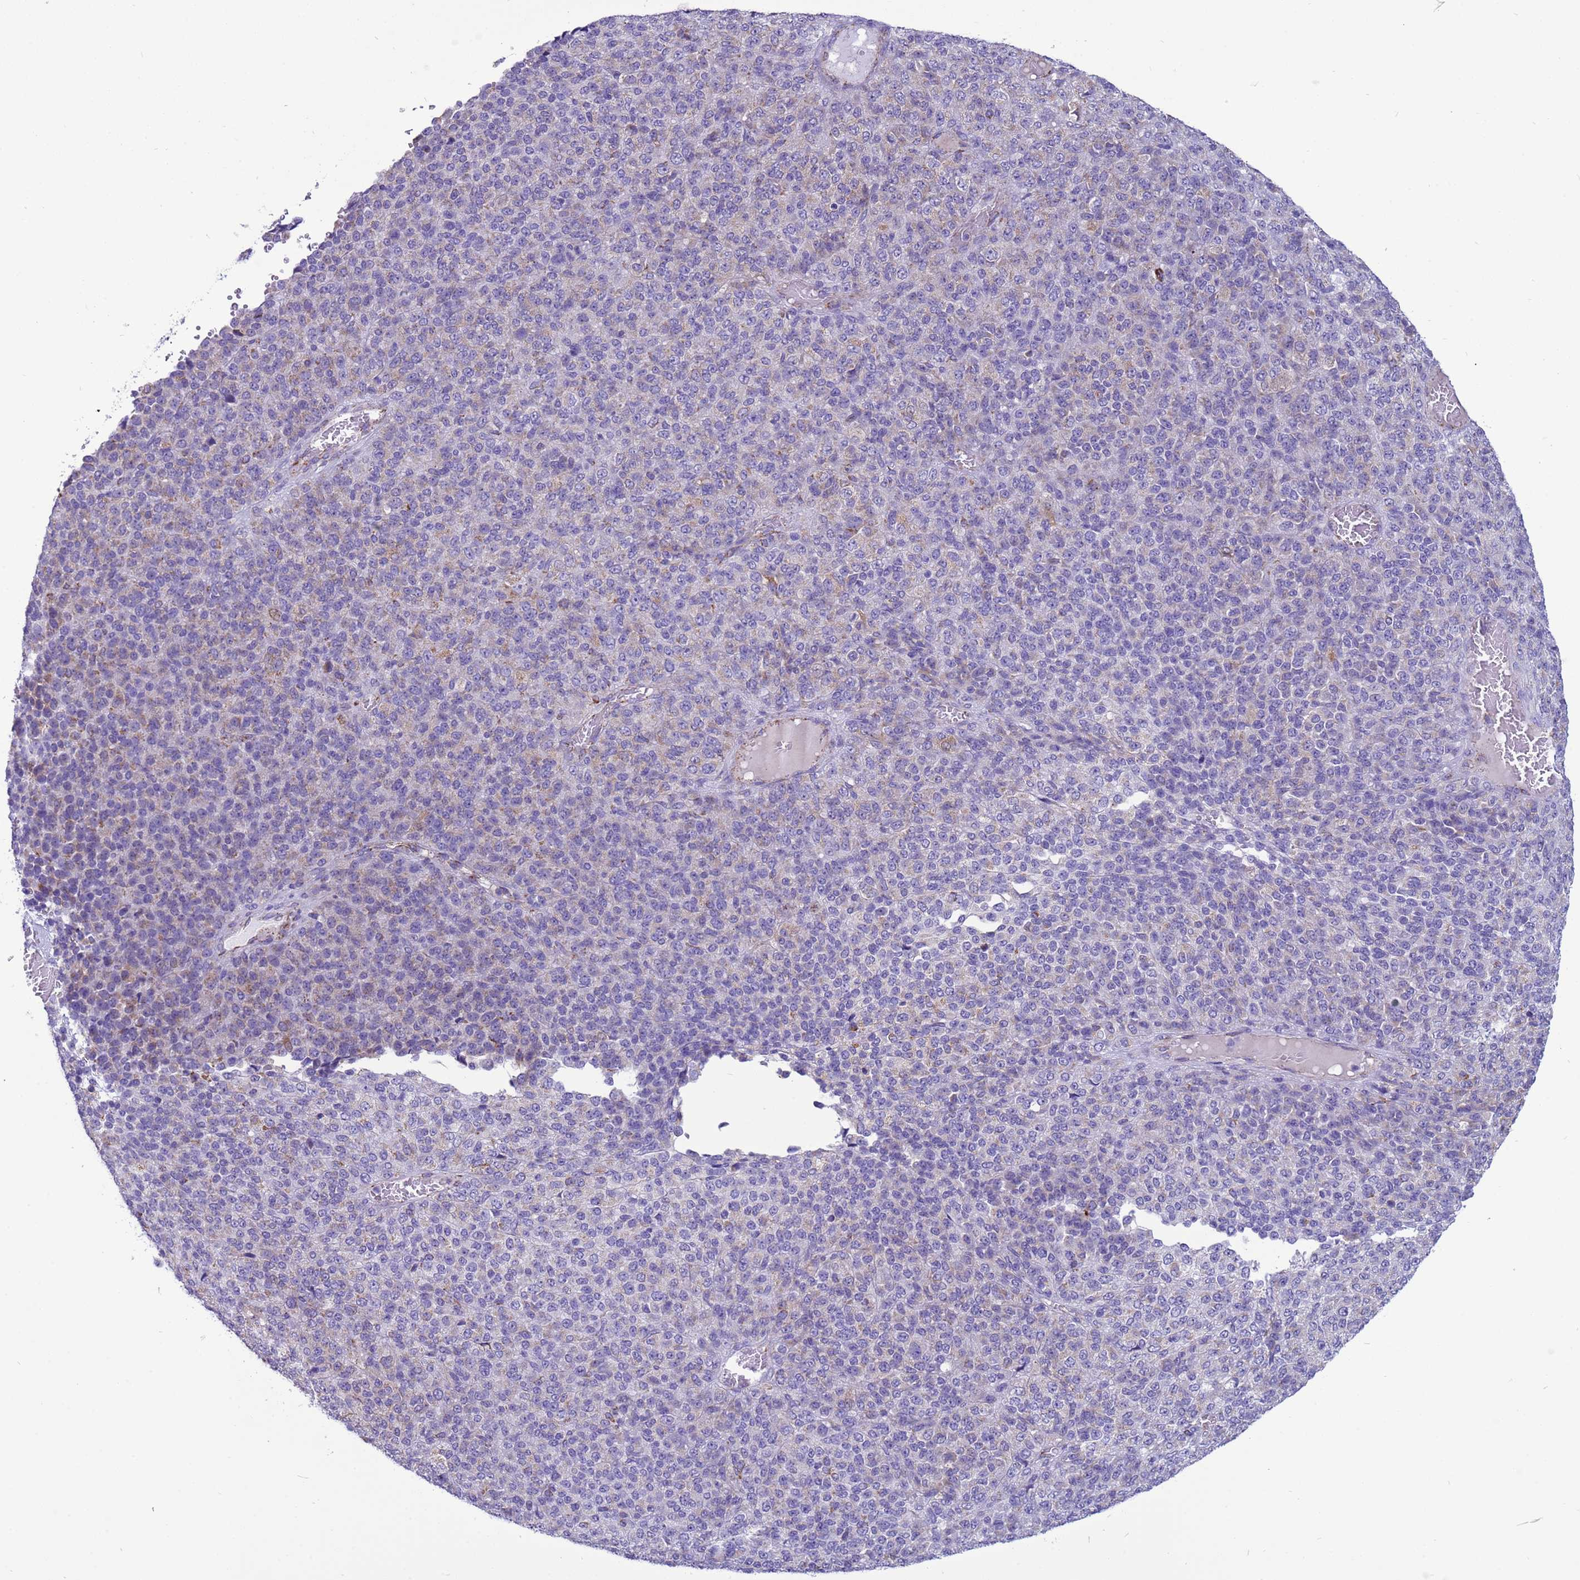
{"staining": {"intensity": "negative", "quantity": "none", "location": "none"}, "tissue": "melanoma", "cell_type": "Tumor cells", "image_type": "cancer", "snomed": [{"axis": "morphology", "description": "Malignant melanoma, Metastatic site"}, {"axis": "topography", "description": "Brain"}], "caption": "Tumor cells show no significant positivity in melanoma. The staining was performed using DAB to visualize the protein expression in brown, while the nuclei were stained in blue with hematoxylin (Magnification: 20x).", "gene": "NCALD", "patient": {"sex": "female", "age": 56}}